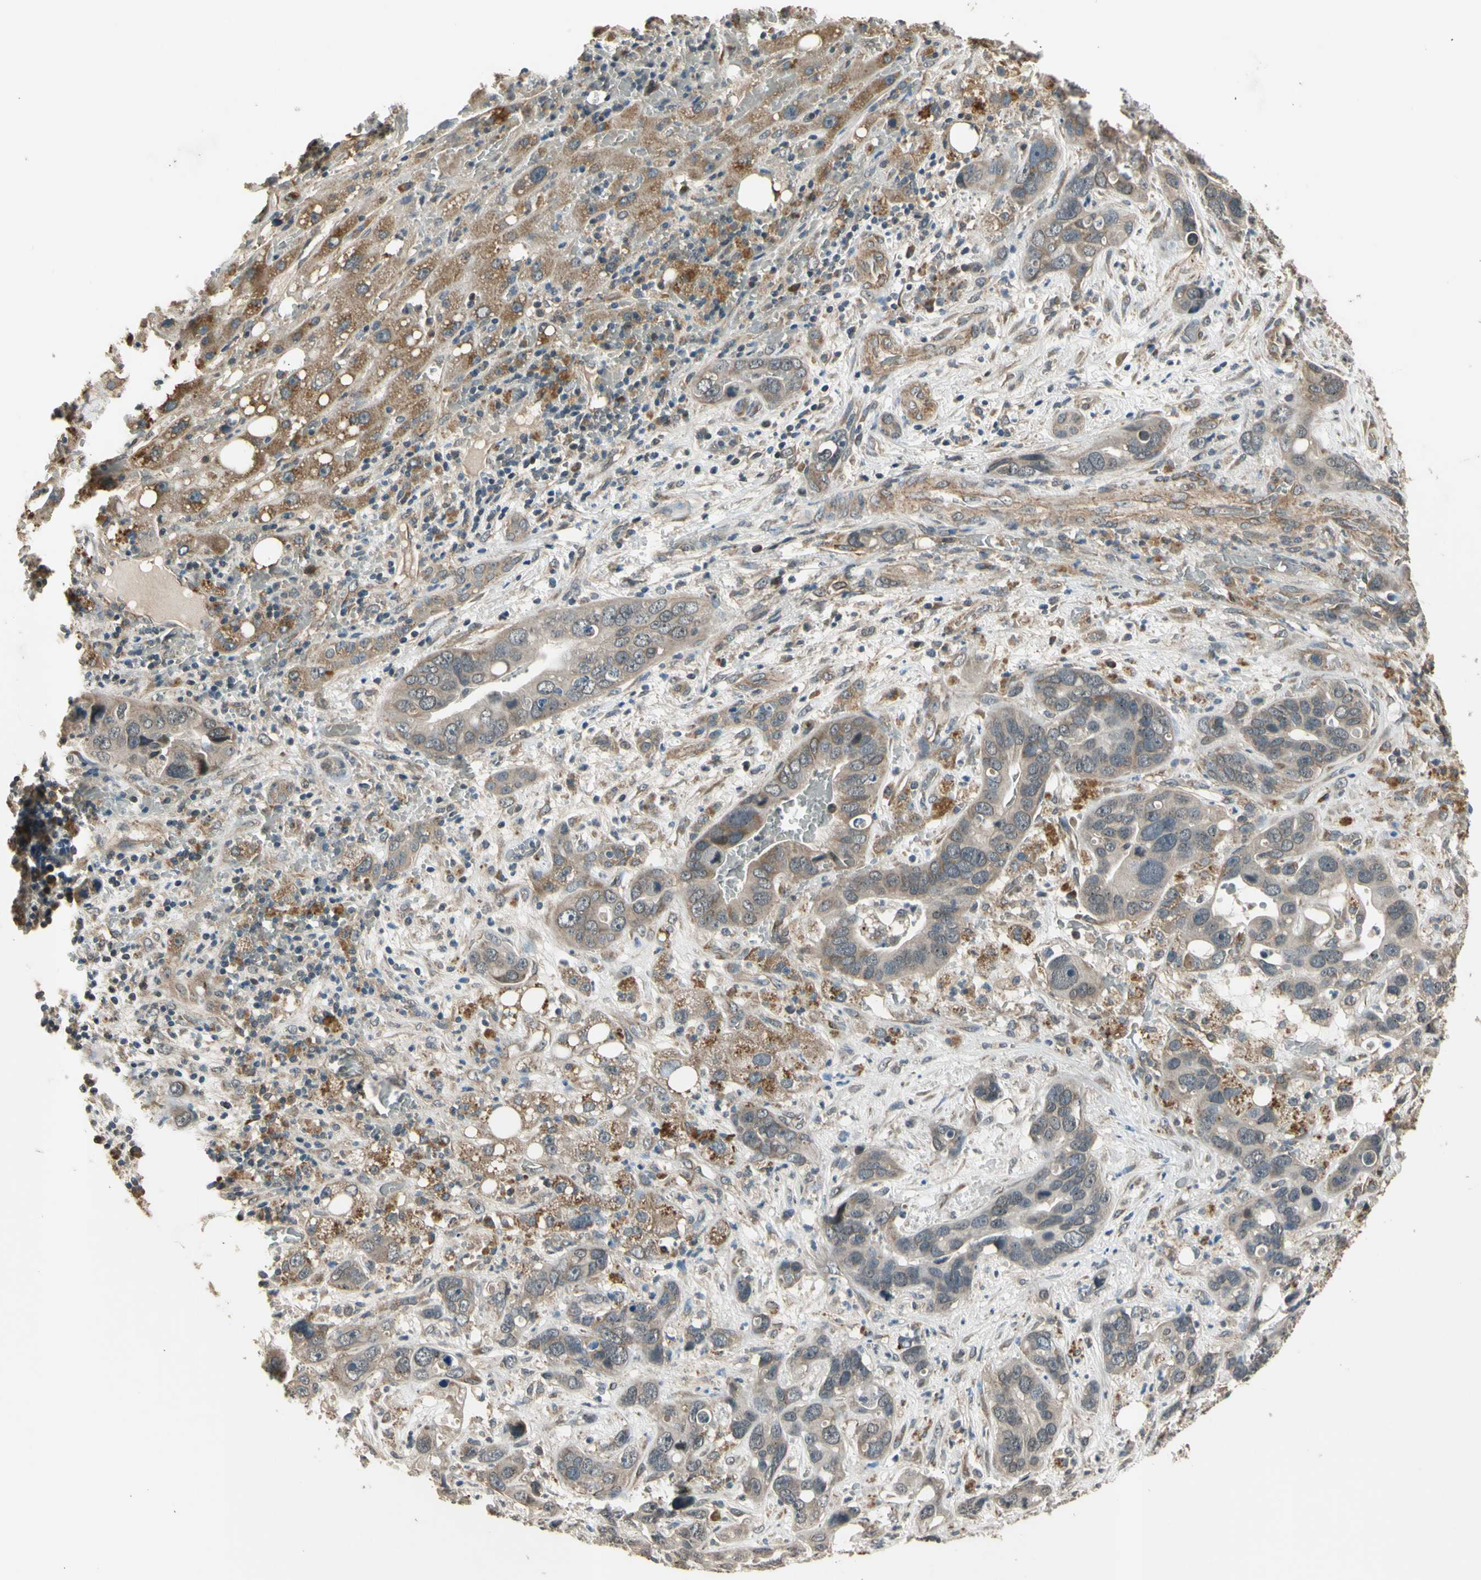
{"staining": {"intensity": "moderate", "quantity": ">75%", "location": "cytoplasmic/membranous"}, "tissue": "liver cancer", "cell_type": "Tumor cells", "image_type": "cancer", "snomed": [{"axis": "morphology", "description": "Cholangiocarcinoma"}, {"axis": "topography", "description": "Liver"}], "caption": "An immunohistochemistry photomicrograph of tumor tissue is shown. Protein staining in brown highlights moderate cytoplasmic/membranous positivity in liver cancer within tumor cells.", "gene": "EFNB2", "patient": {"sex": "female", "age": 65}}